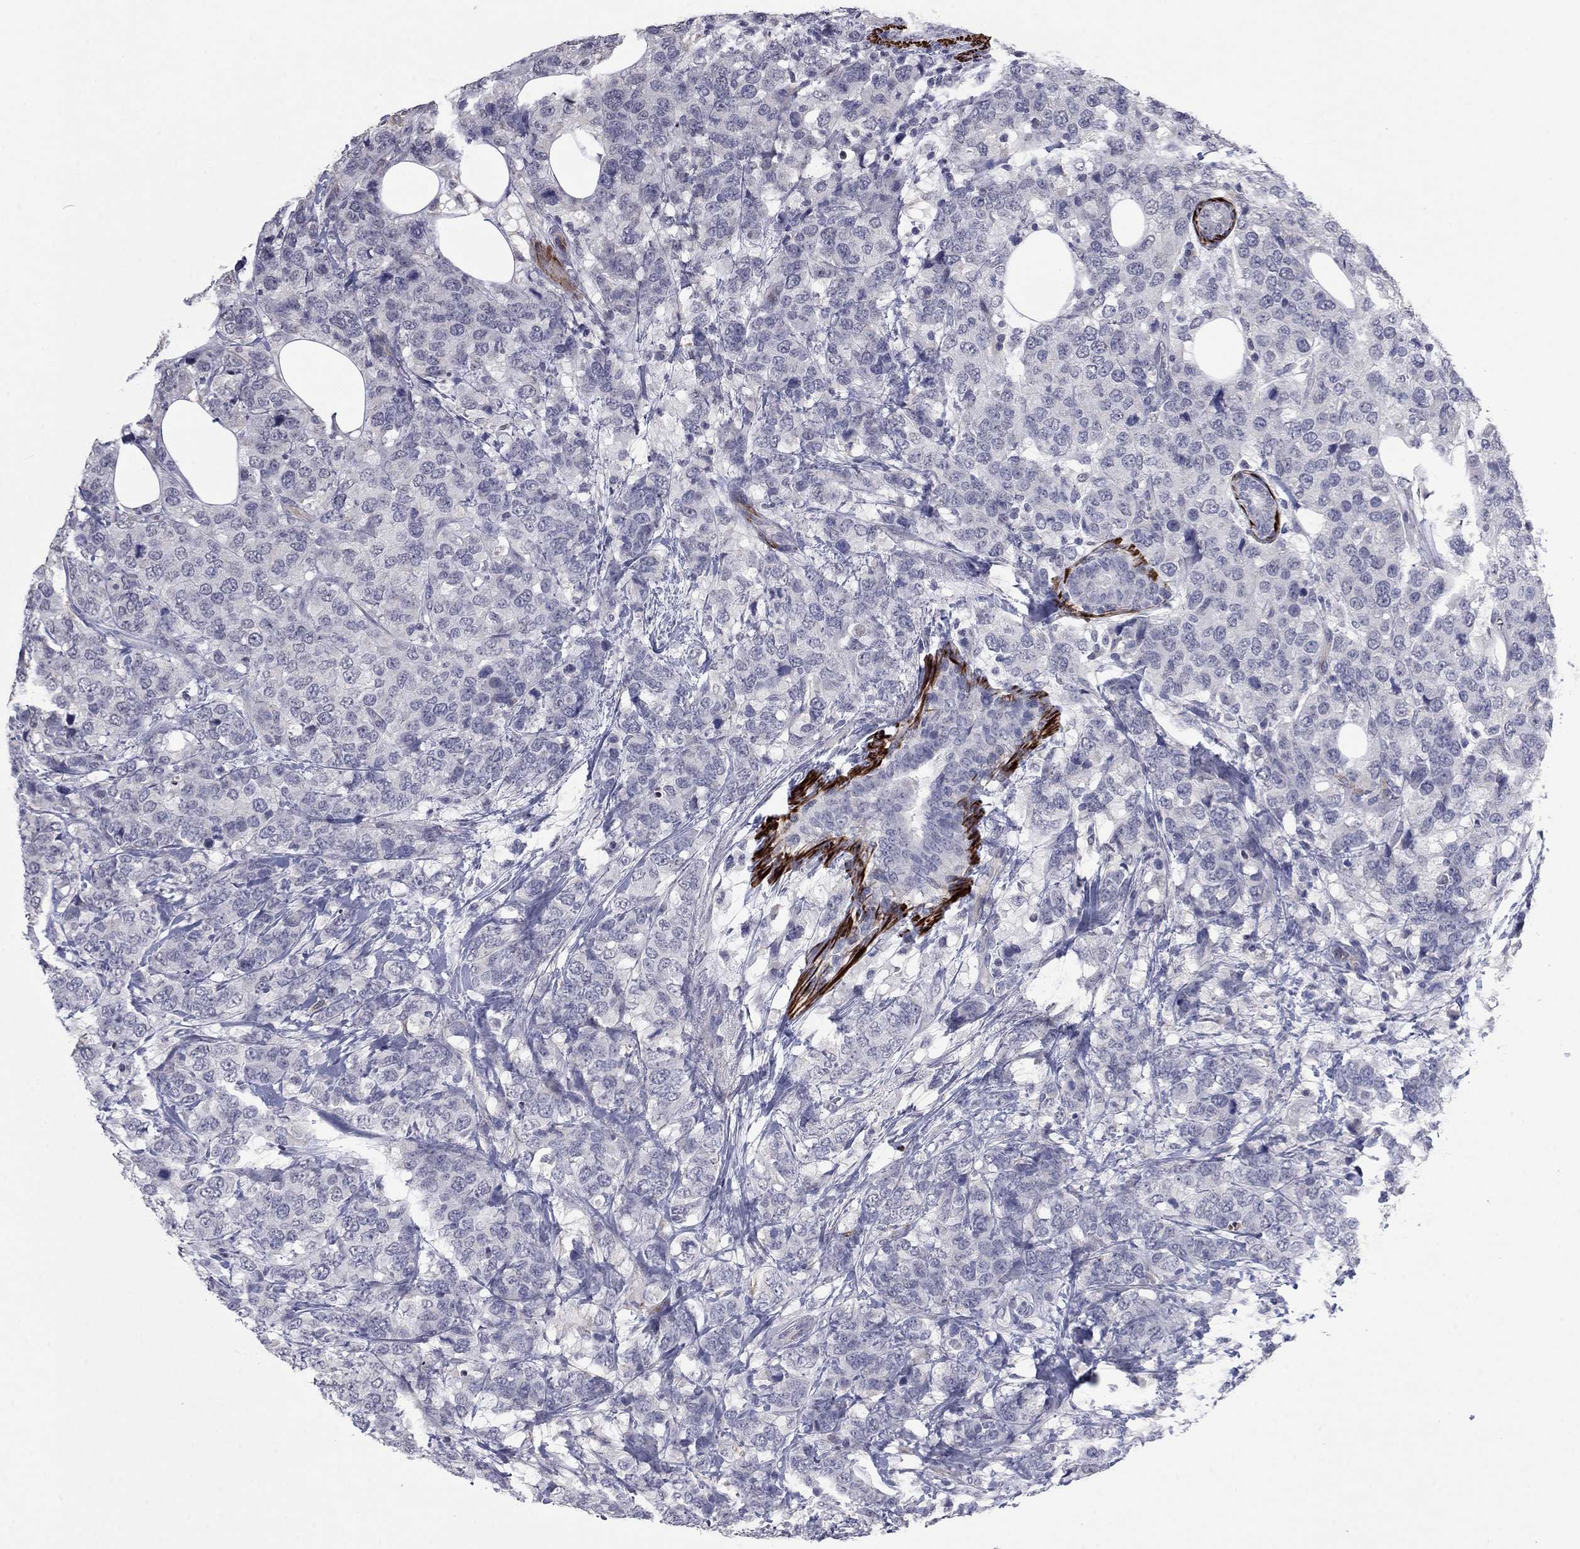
{"staining": {"intensity": "negative", "quantity": "none", "location": "none"}, "tissue": "breast cancer", "cell_type": "Tumor cells", "image_type": "cancer", "snomed": [{"axis": "morphology", "description": "Lobular carcinoma"}, {"axis": "topography", "description": "Breast"}], "caption": "High power microscopy image of an immunohistochemistry photomicrograph of breast lobular carcinoma, revealing no significant positivity in tumor cells.", "gene": "IP6K3", "patient": {"sex": "female", "age": 59}}